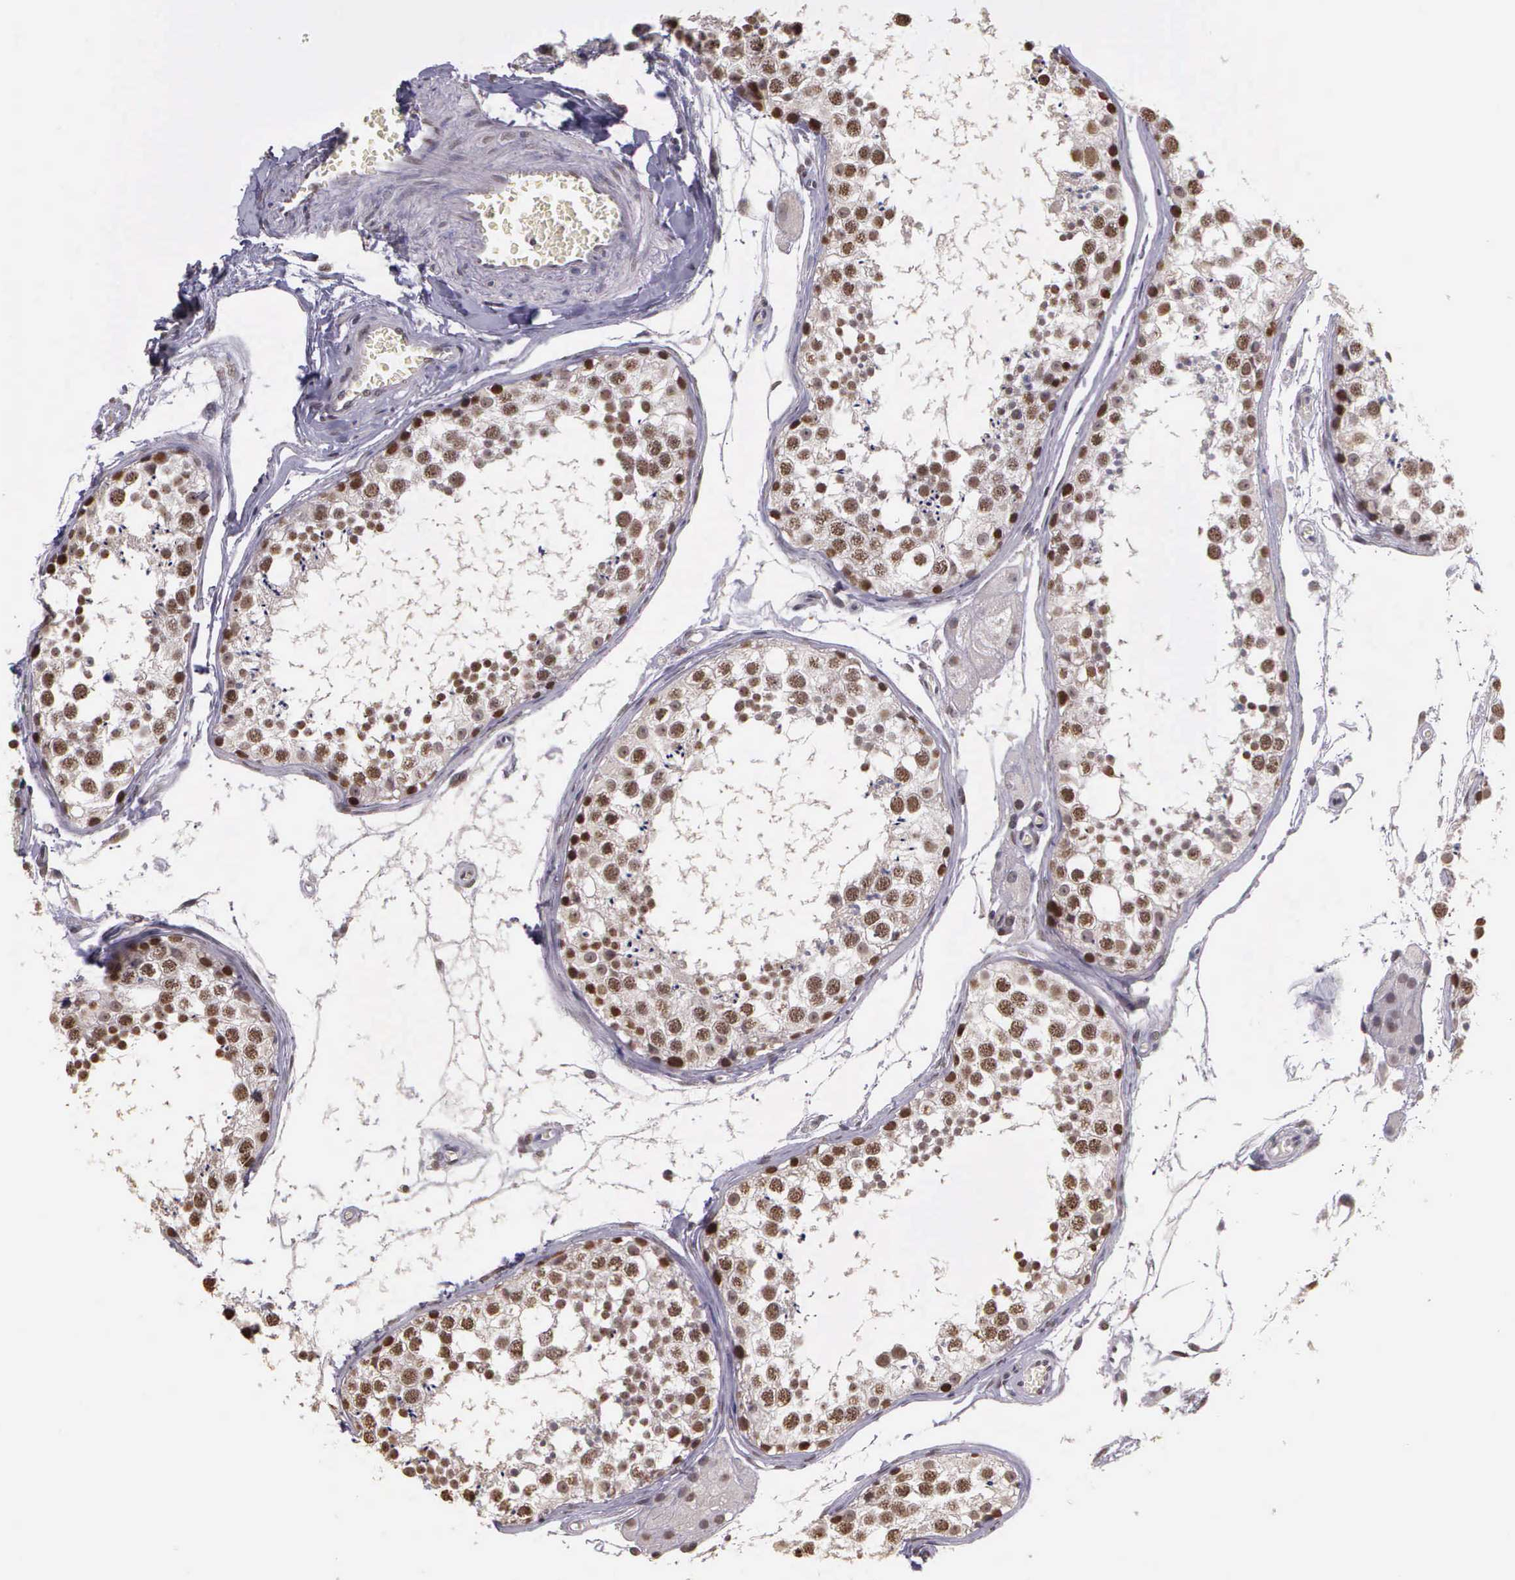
{"staining": {"intensity": "strong", "quantity": ">75%", "location": "nuclear"}, "tissue": "testis", "cell_type": "Cells in seminiferous ducts", "image_type": "normal", "snomed": [{"axis": "morphology", "description": "Normal tissue, NOS"}, {"axis": "topography", "description": "Testis"}], "caption": "Testis was stained to show a protein in brown. There is high levels of strong nuclear positivity in approximately >75% of cells in seminiferous ducts. (DAB (3,3'-diaminobenzidine) IHC, brown staining for protein, blue staining for nuclei).", "gene": "ARMCX5", "patient": {"sex": "male", "age": 57}}